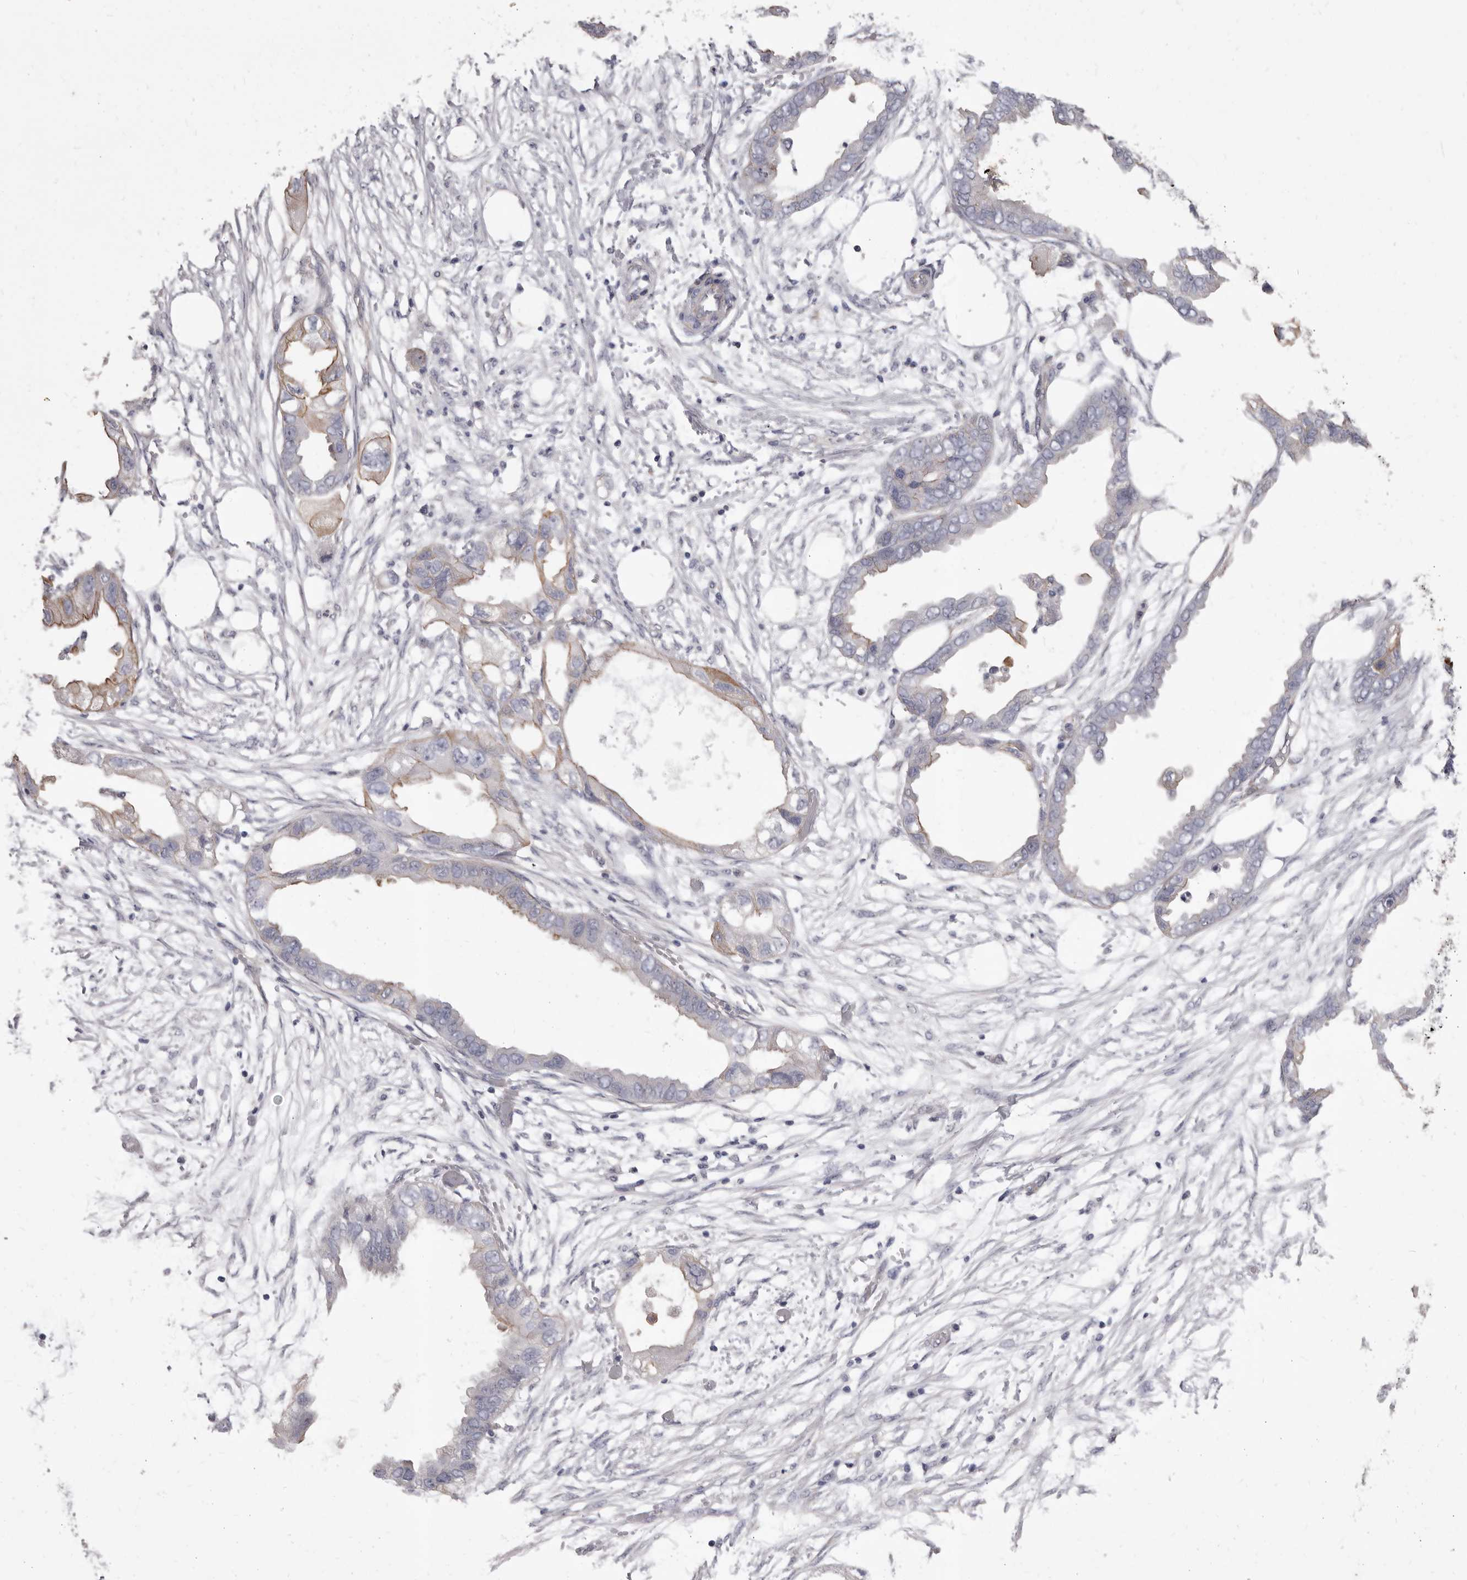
{"staining": {"intensity": "moderate", "quantity": "<25%", "location": "cytoplasmic/membranous"}, "tissue": "endometrial cancer", "cell_type": "Tumor cells", "image_type": "cancer", "snomed": [{"axis": "morphology", "description": "Adenocarcinoma, NOS"}, {"axis": "morphology", "description": "Adenocarcinoma, metastatic, NOS"}, {"axis": "topography", "description": "Adipose tissue"}, {"axis": "topography", "description": "Endometrium"}], "caption": "Immunohistochemistry (IHC) (DAB (3,3'-diaminobenzidine)) staining of human endometrial metastatic adenocarcinoma shows moderate cytoplasmic/membranous protein positivity in about <25% of tumor cells.", "gene": "P2RX6", "patient": {"sex": "female", "age": 67}}